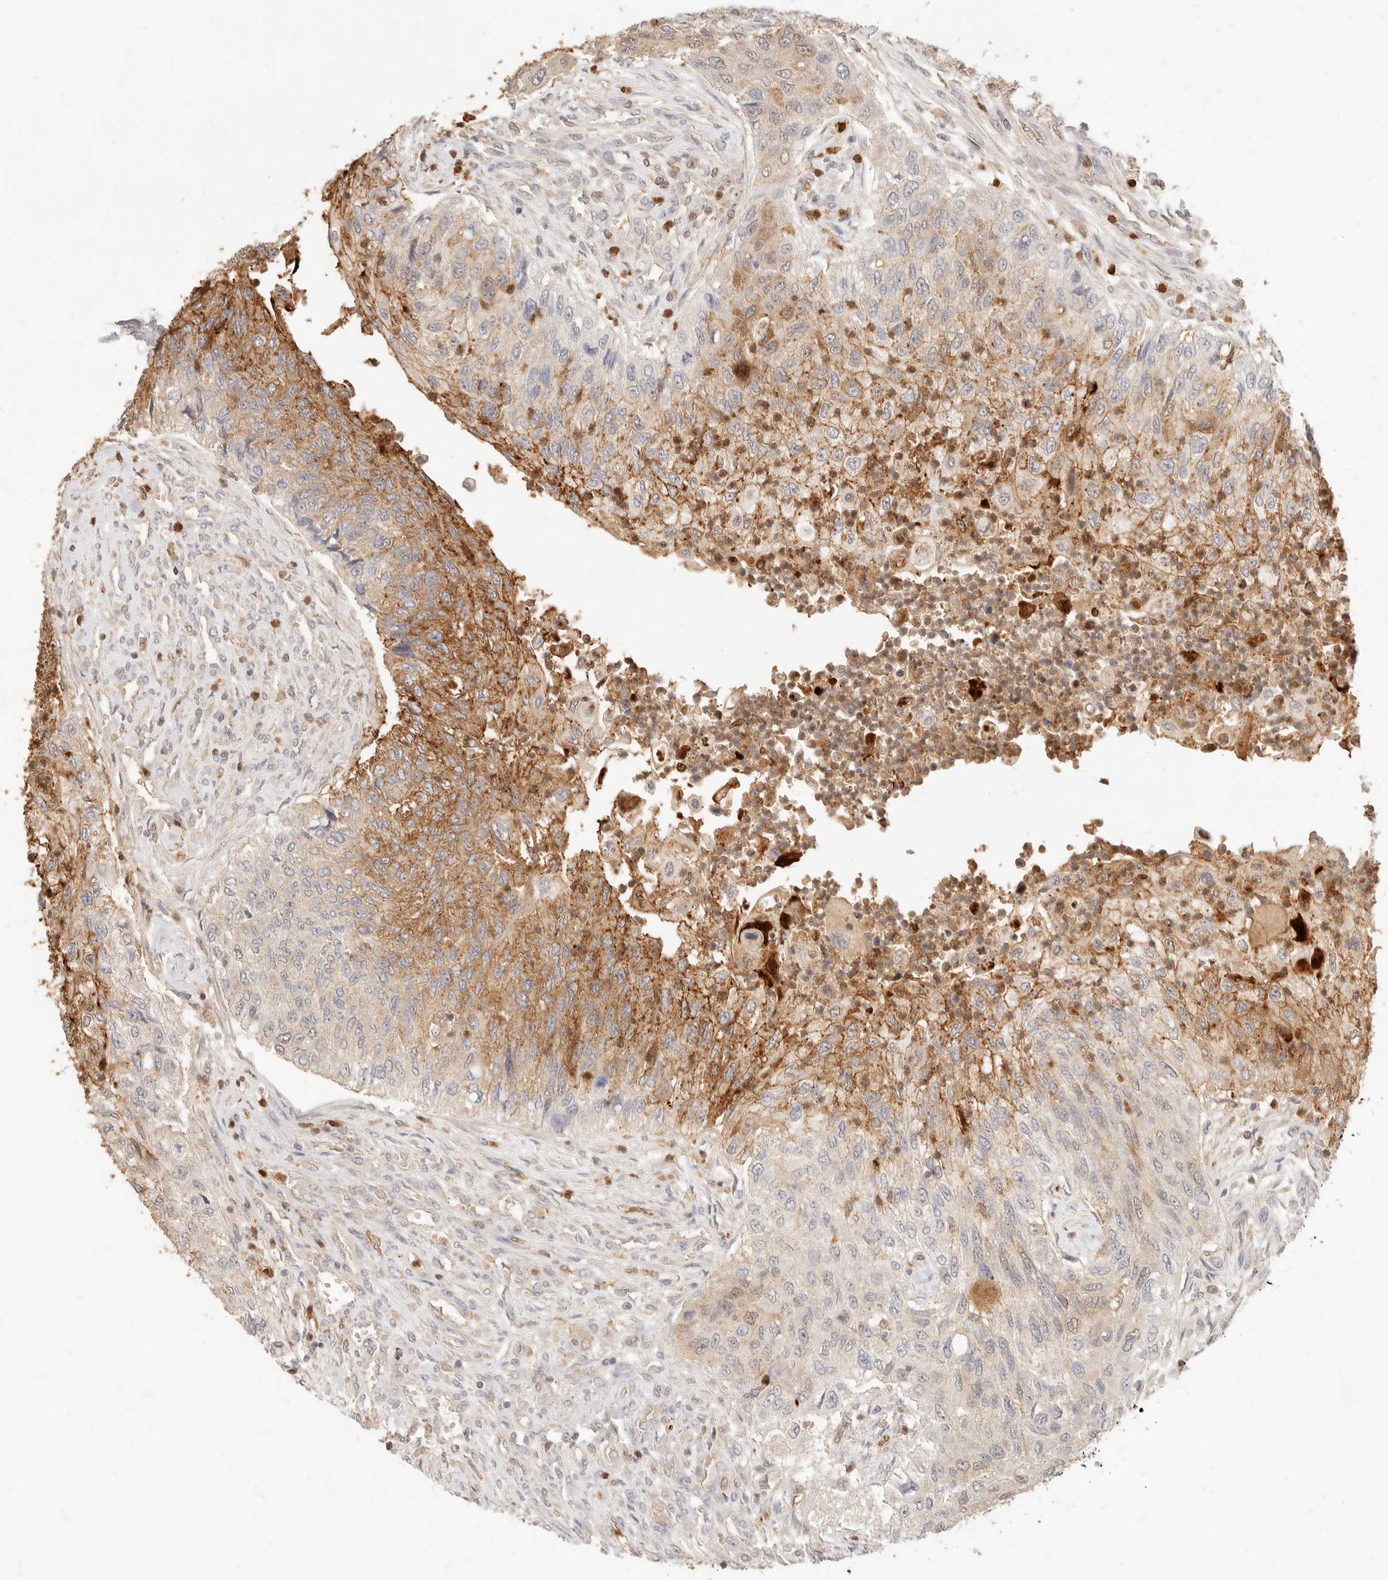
{"staining": {"intensity": "moderate", "quantity": "25%-75%", "location": "cytoplasmic/membranous"}, "tissue": "urothelial cancer", "cell_type": "Tumor cells", "image_type": "cancer", "snomed": [{"axis": "morphology", "description": "Urothelial carcinoma, High grade"}, {"axis": "topography", "description": "Urinary bladder"}], "caption": "A brown stain highlights moderate cytoplasmic/membranous staining of a protein in urothelial carcinoma (high-grade) tumor cells.", "gene": "TMTC2", "patient": {"sex": "female", "age": 60}}